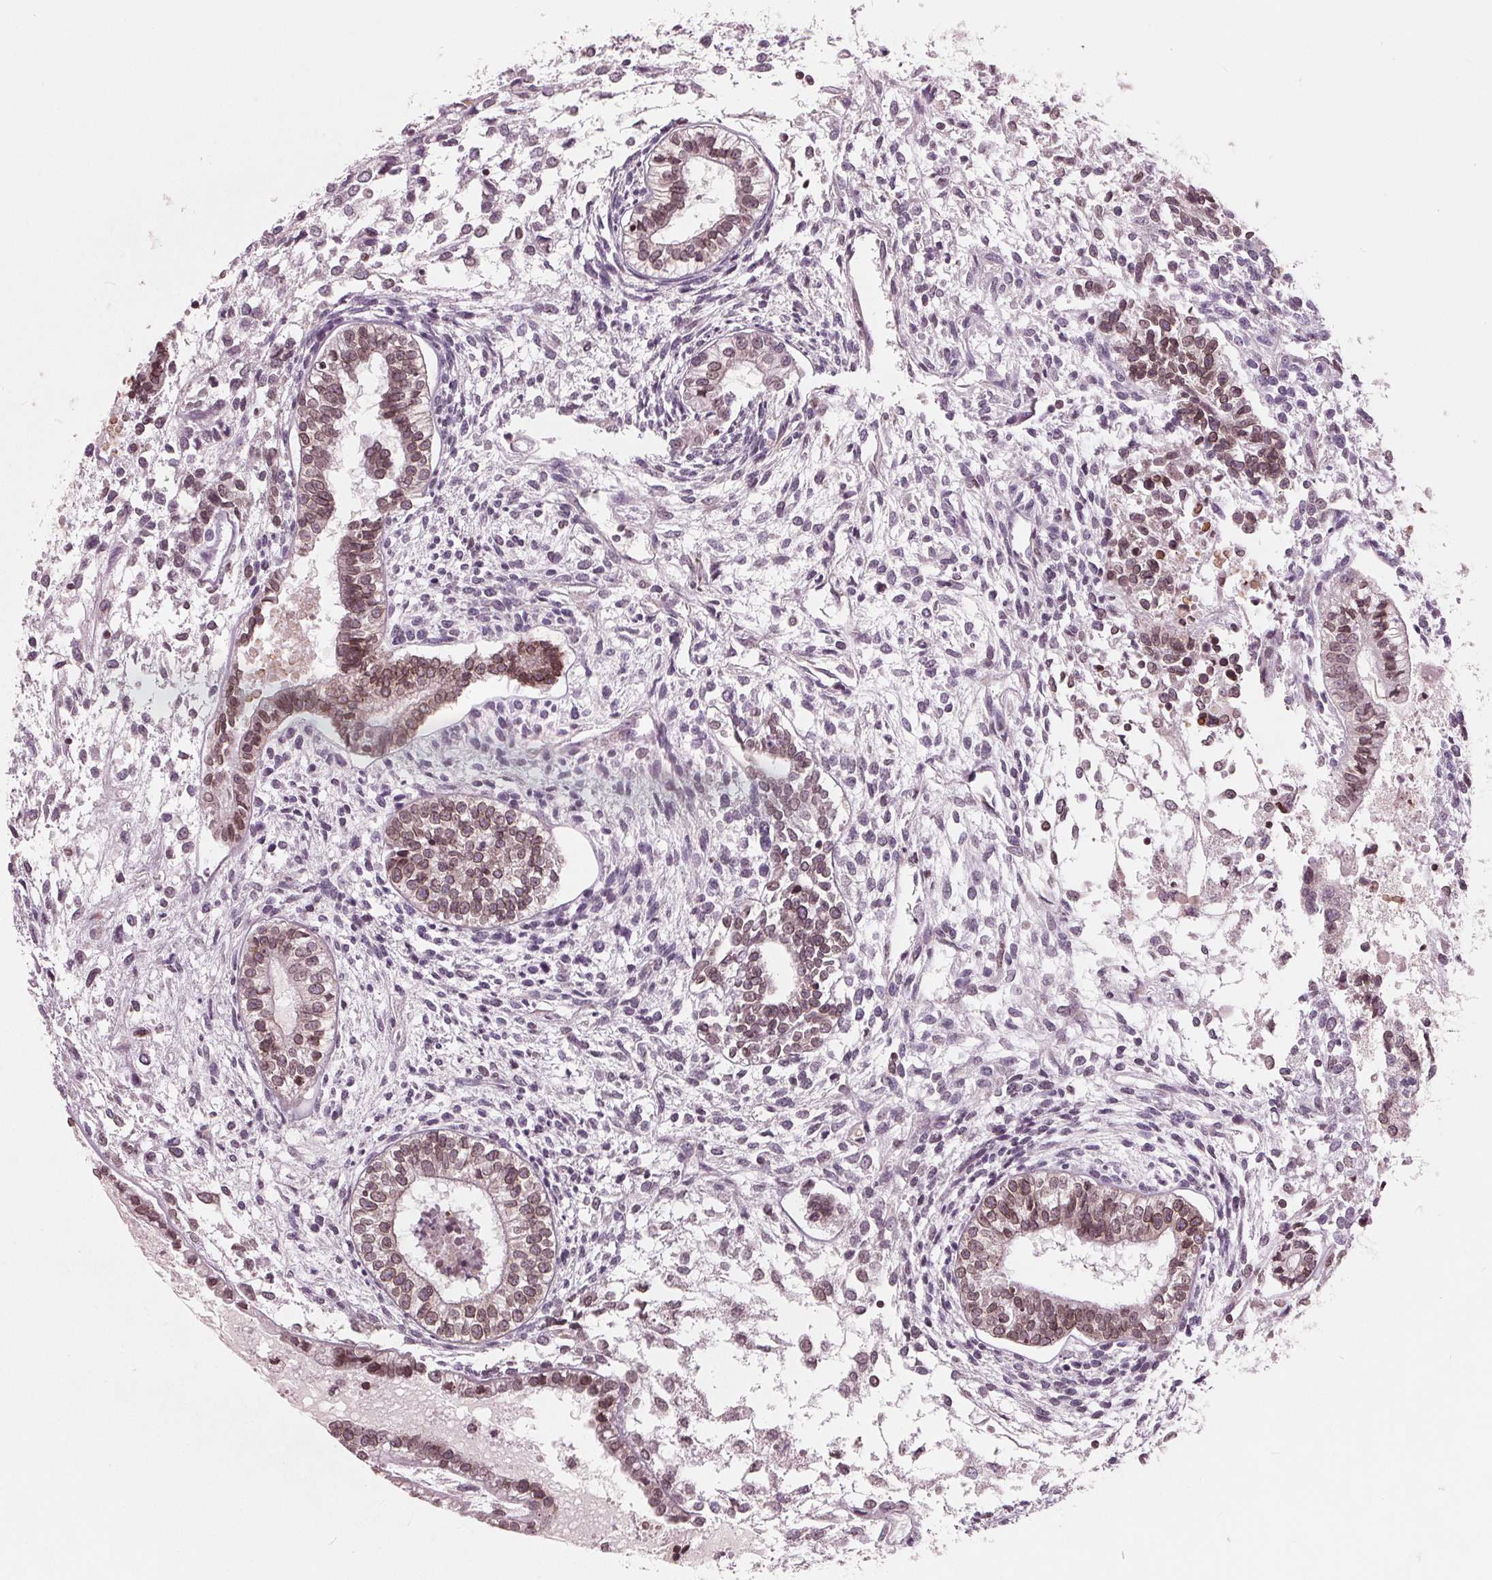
{"staining": {"intensity": "moderate", "quantity": ">75%", "location": "cytoplasmic/membranous,nuclear"}, "tissue": "testis cancer", "cell_type": "Tumor cells", "image_type": "cancer", "snomed": [{"axis": "morphology", "description": "Carcinoma, Embryonal, NOS"}, {"axis": "topography", "description": "Testis"}], "caption": "A brown stain shows moderate cytoplasmic/membranous and nuclear expression of a protein in human testis cancer tumor cells.", "gene": "NUP210", "patient": {"sex": "male", "age": 37}}